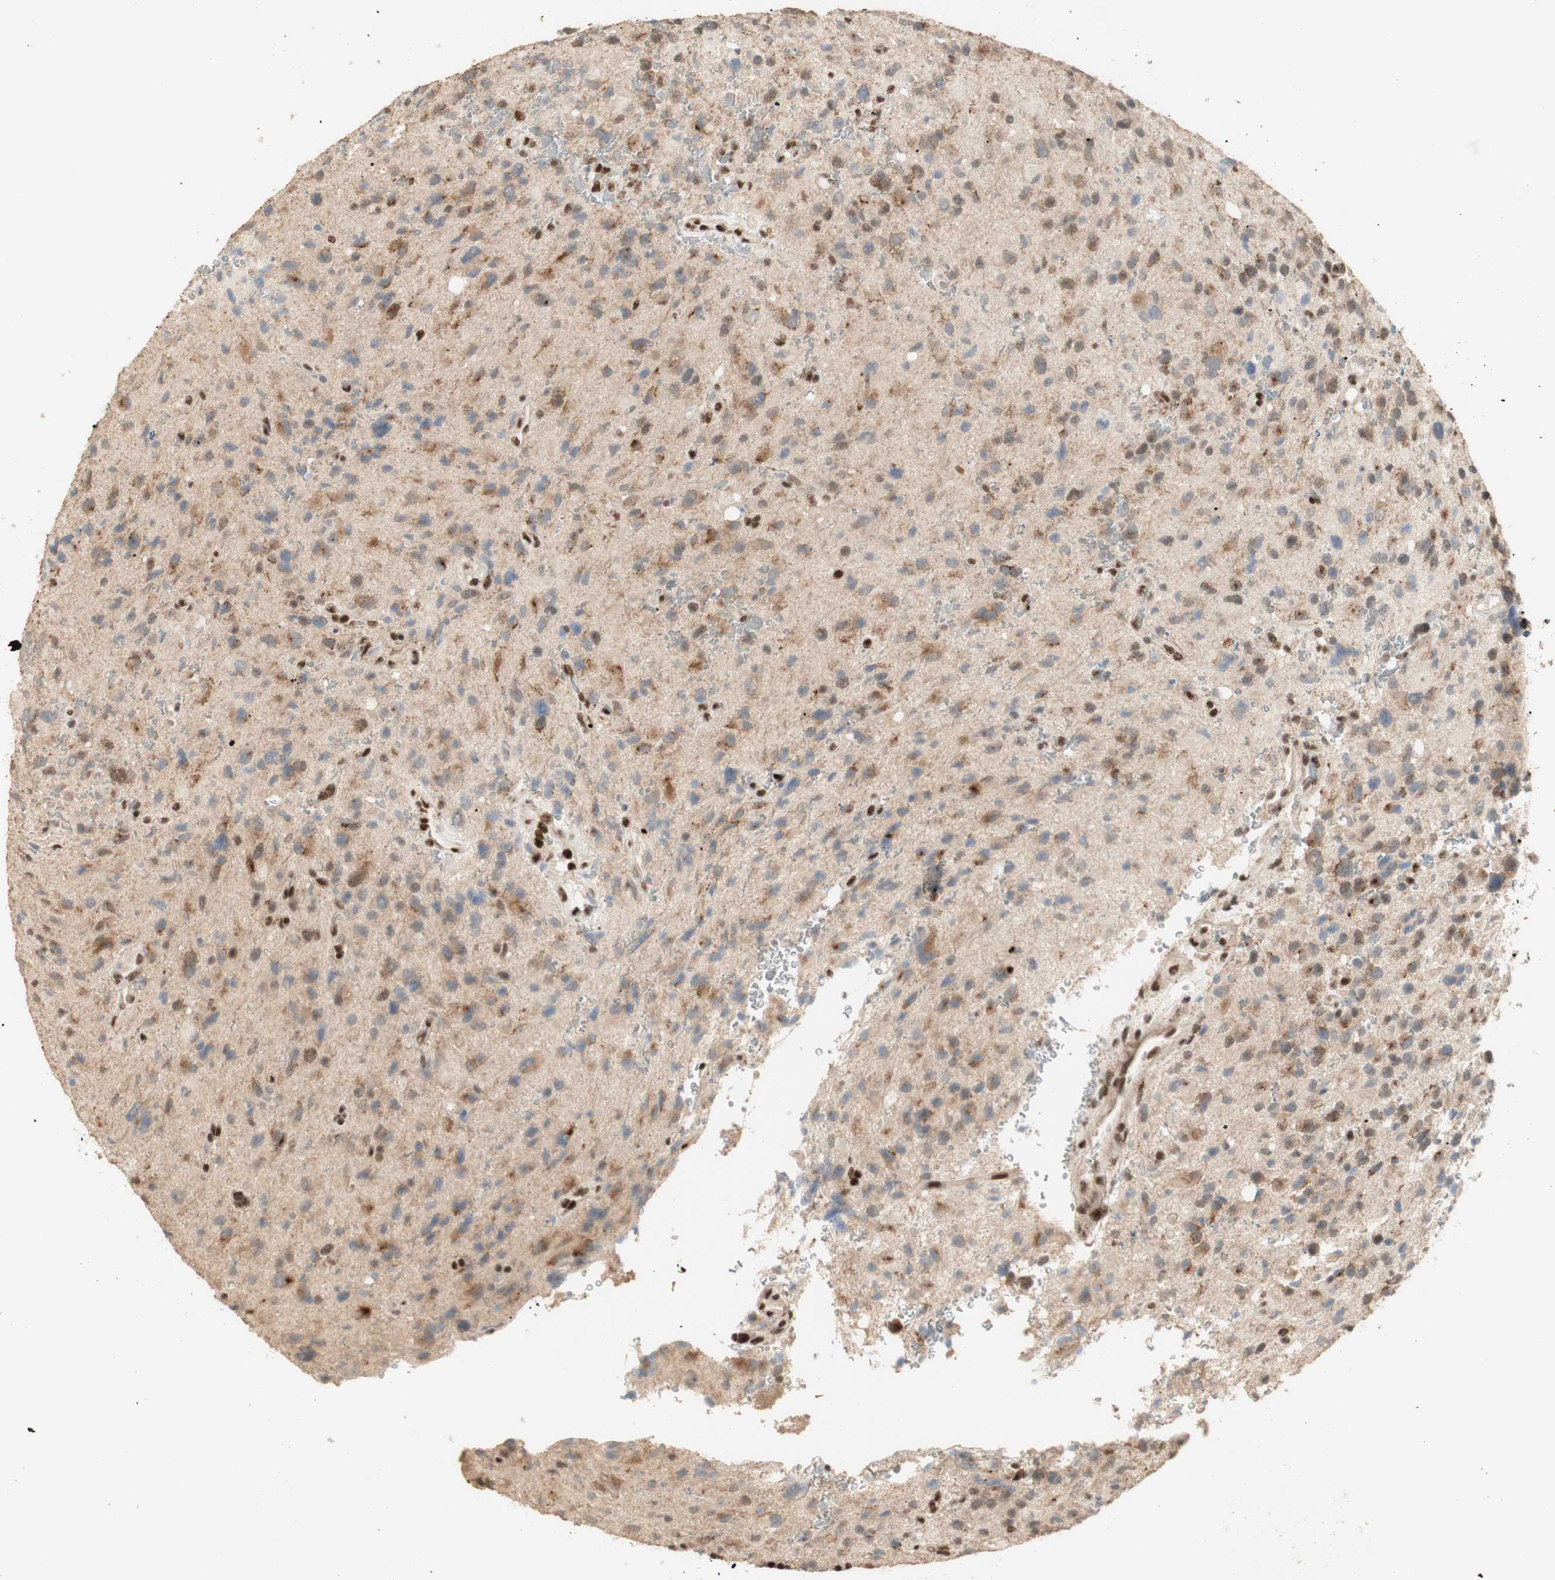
{"staining": {"intensity": "moderate", "quantity": ">75%", "location": "cytoplasmic/membranous,nuclear"}, "tissue": "glioma", "cell_type": "Tumor cells", "image_type": "cancer", "snomed": [{"axis": "morphology", "description": "Glioma, malignant, High grade"}, {"axis": "topography", "description": "Brain"}], "caption": "Glioma stained with DAB immunohistochemistry (IHC) demonstrates medium levels of moderate cytoplasmic/membranous and nuclear positivity in approximately >75% of tumor cells.", "gene": "FOXP1", "patient": {"sex": "male", "age": 48}}